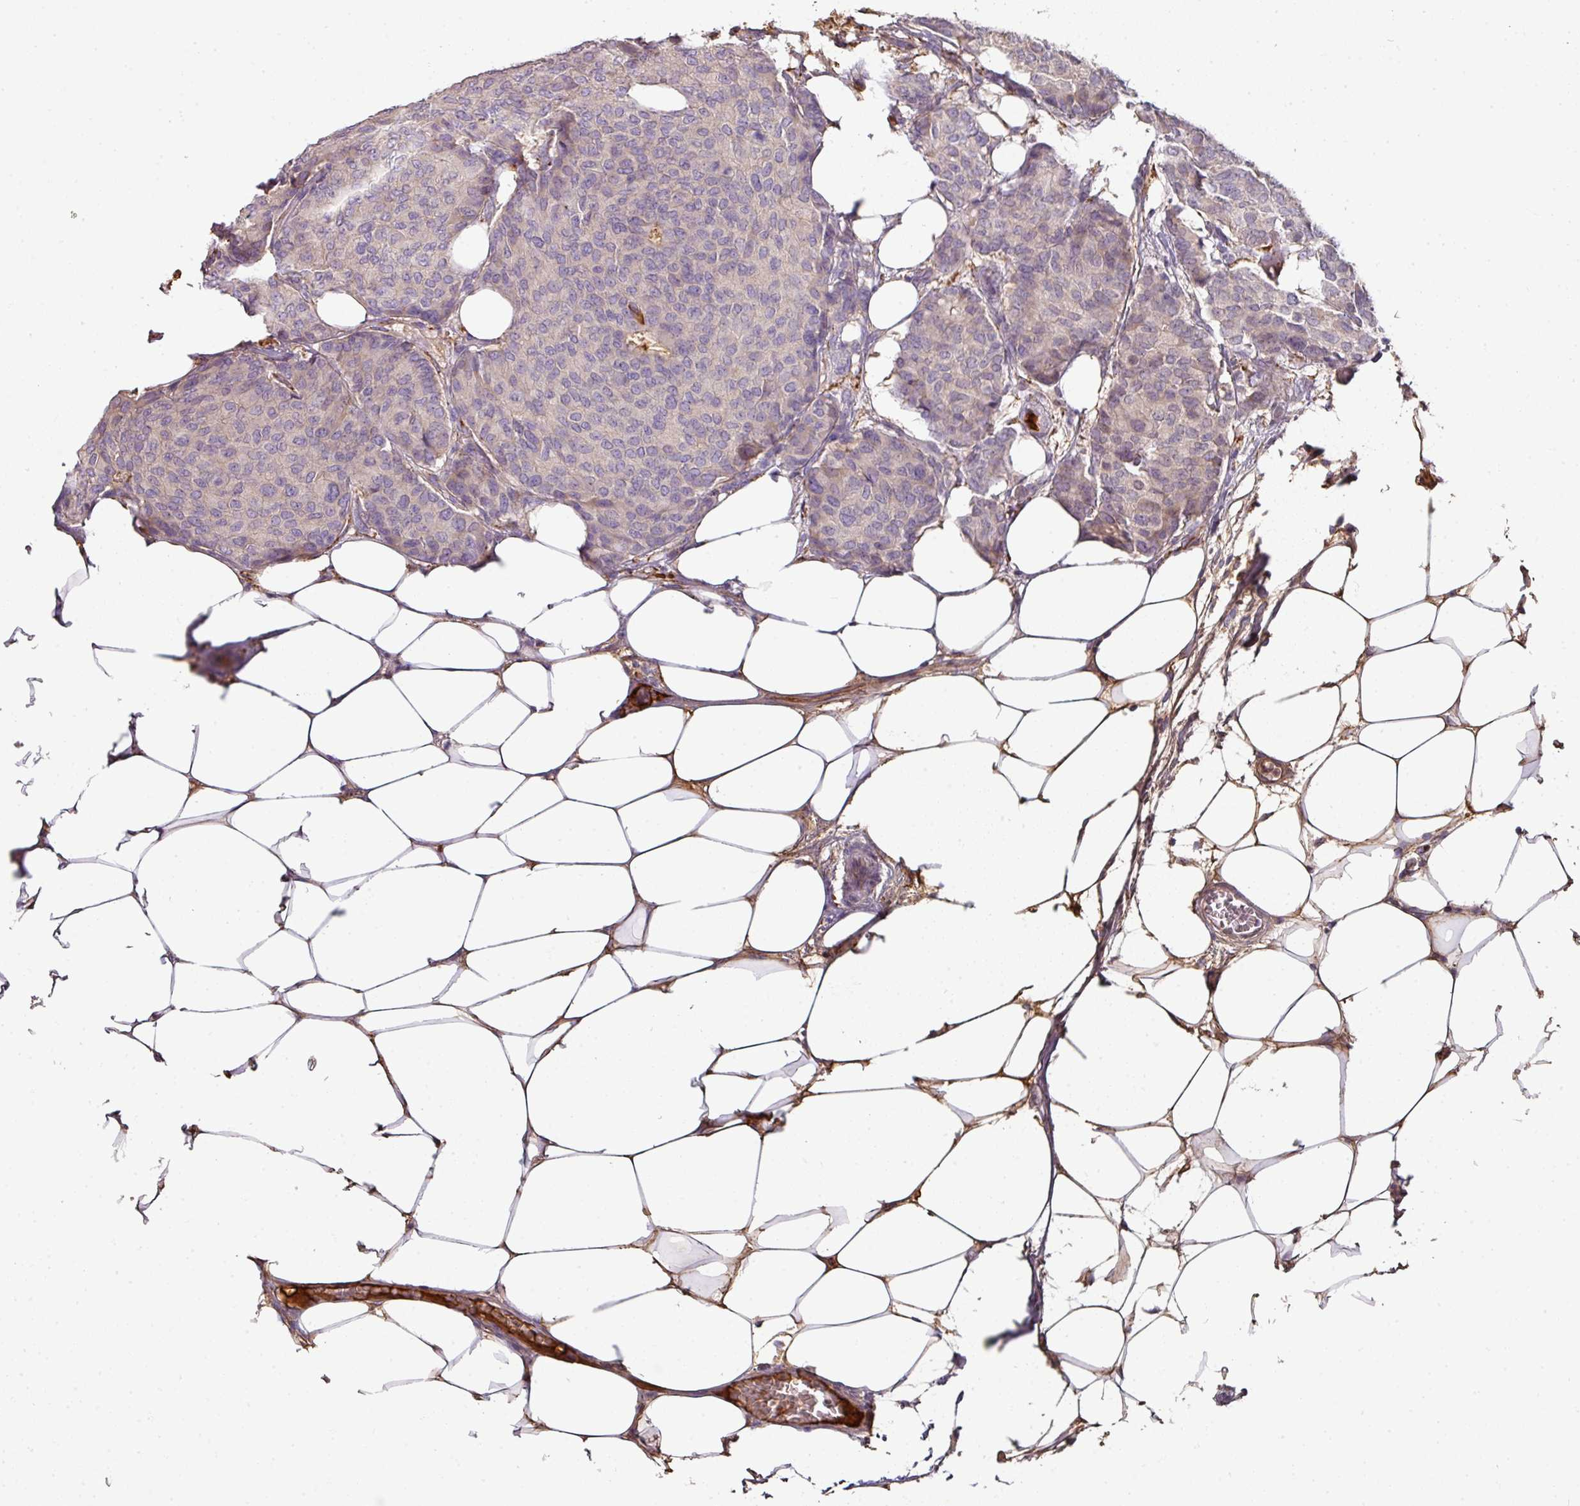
{"staining": {"intensity": "negative", "quantity": "none", "location": "none"}, "tissue": "breast cancer", "cell_type": "Tumor cells", "image_type": "cancer", "snomed": [{"axis": "morphology", "description": "Duct carcinoma"}, {"axis": "topography", "description": "Breast"}], "caption": "Breast cancer (infiltrating ductal carcinoma) was stained to show a protein in brown. There is no significant staining in tumor cells.", "gene": "CCZ1", "patient": {"sex": "female", "age": 75}}